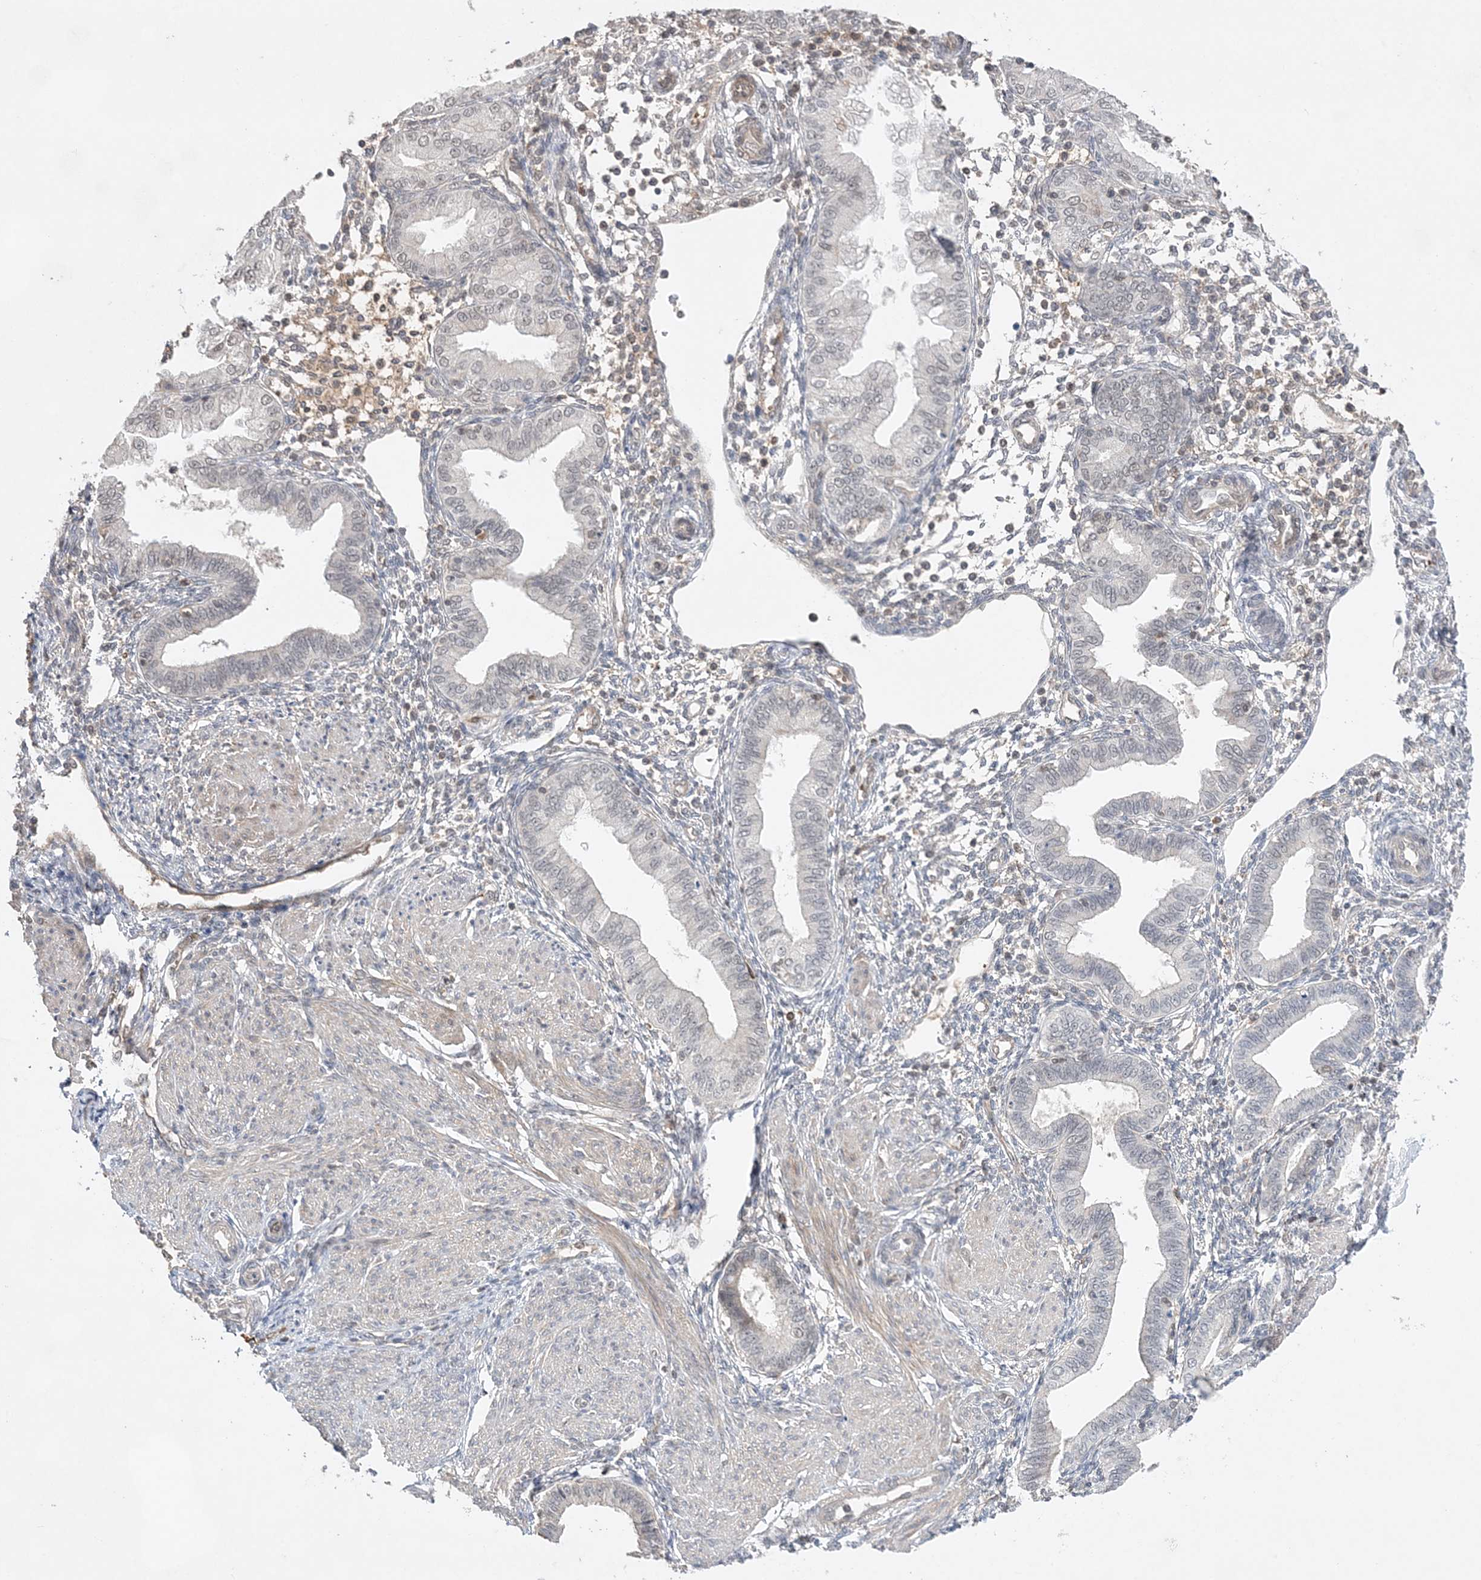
{"staining": {"intensity": "negative", "quantity": "none", "location": "none"}, "tissue": "endometrium", "cell_type": "Cells in endometrial stroma", "image_type": "normal", "snomed": [{"axis": "morphology", "description": "Normal tissue, NOS"}, {"axis": "topography", "description": "Endometrium"}], "caption": "Immunohistochemistry of unremarkable human endometrium shows no expression in cells in endometrial stroma.", "gene": "TMEM132B", "patient": {"sex": "female", "age": 53}}